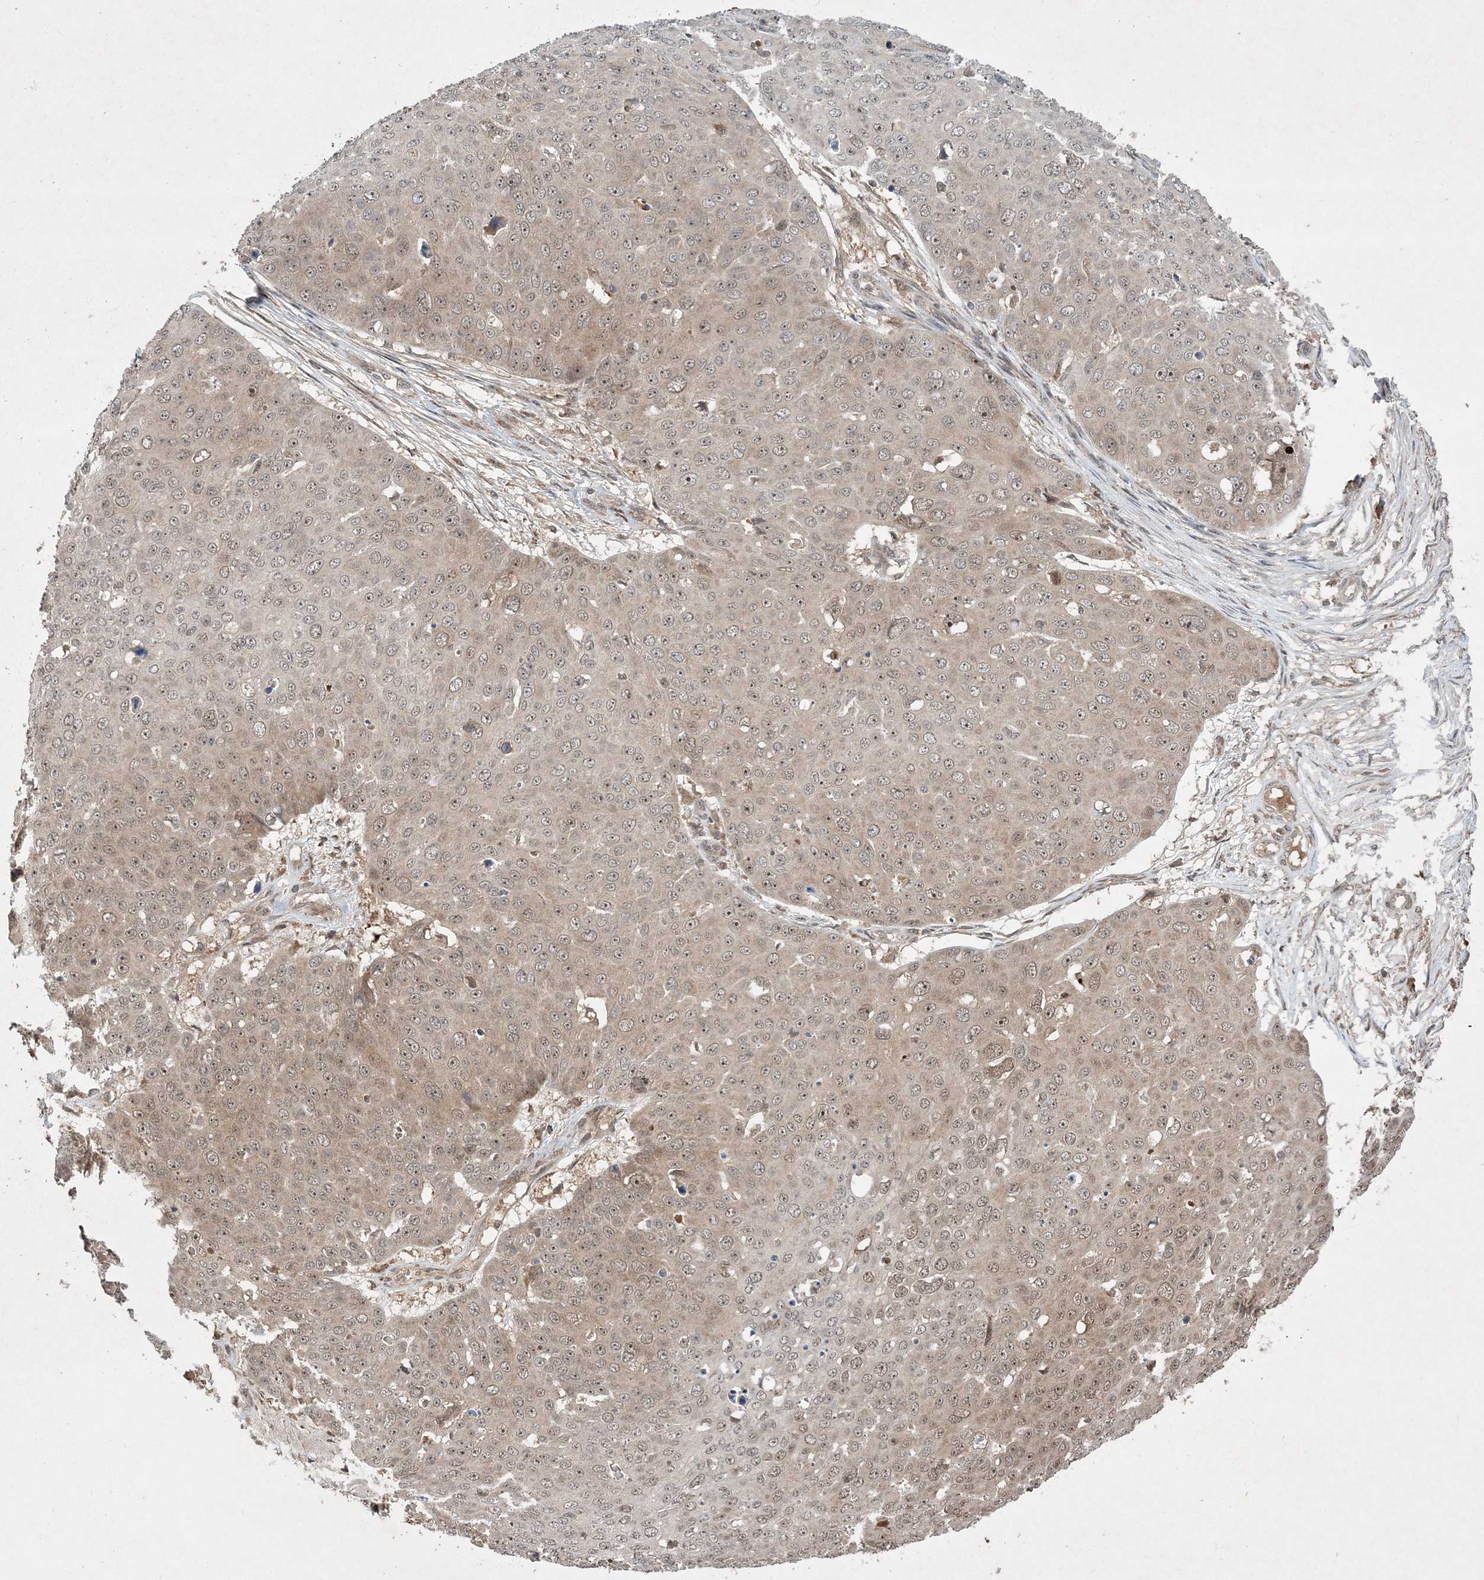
{"staining": {"intensity": "weak", "quantity": "25%-75%", "location": "cytoplasmic/membranous,nuclear"}, "tissue": "skin cancer", "cell_type": "Tumor cells", "image_type": "cancer", "snomed": [{"axis": "morphology", "description": "Squamous cell carcinoma, NOS"}, {"axis": "topography", "description": "Skin"}], "caption": "Protein staining of squamous cell carcinoma (skin) tissue displays weak cytoplasmic/membranous and nuclear staining in approximately 25%-75% of tumor cells.", "gene": "UBR3", "patient": {"sex": "male", "age": 71}}